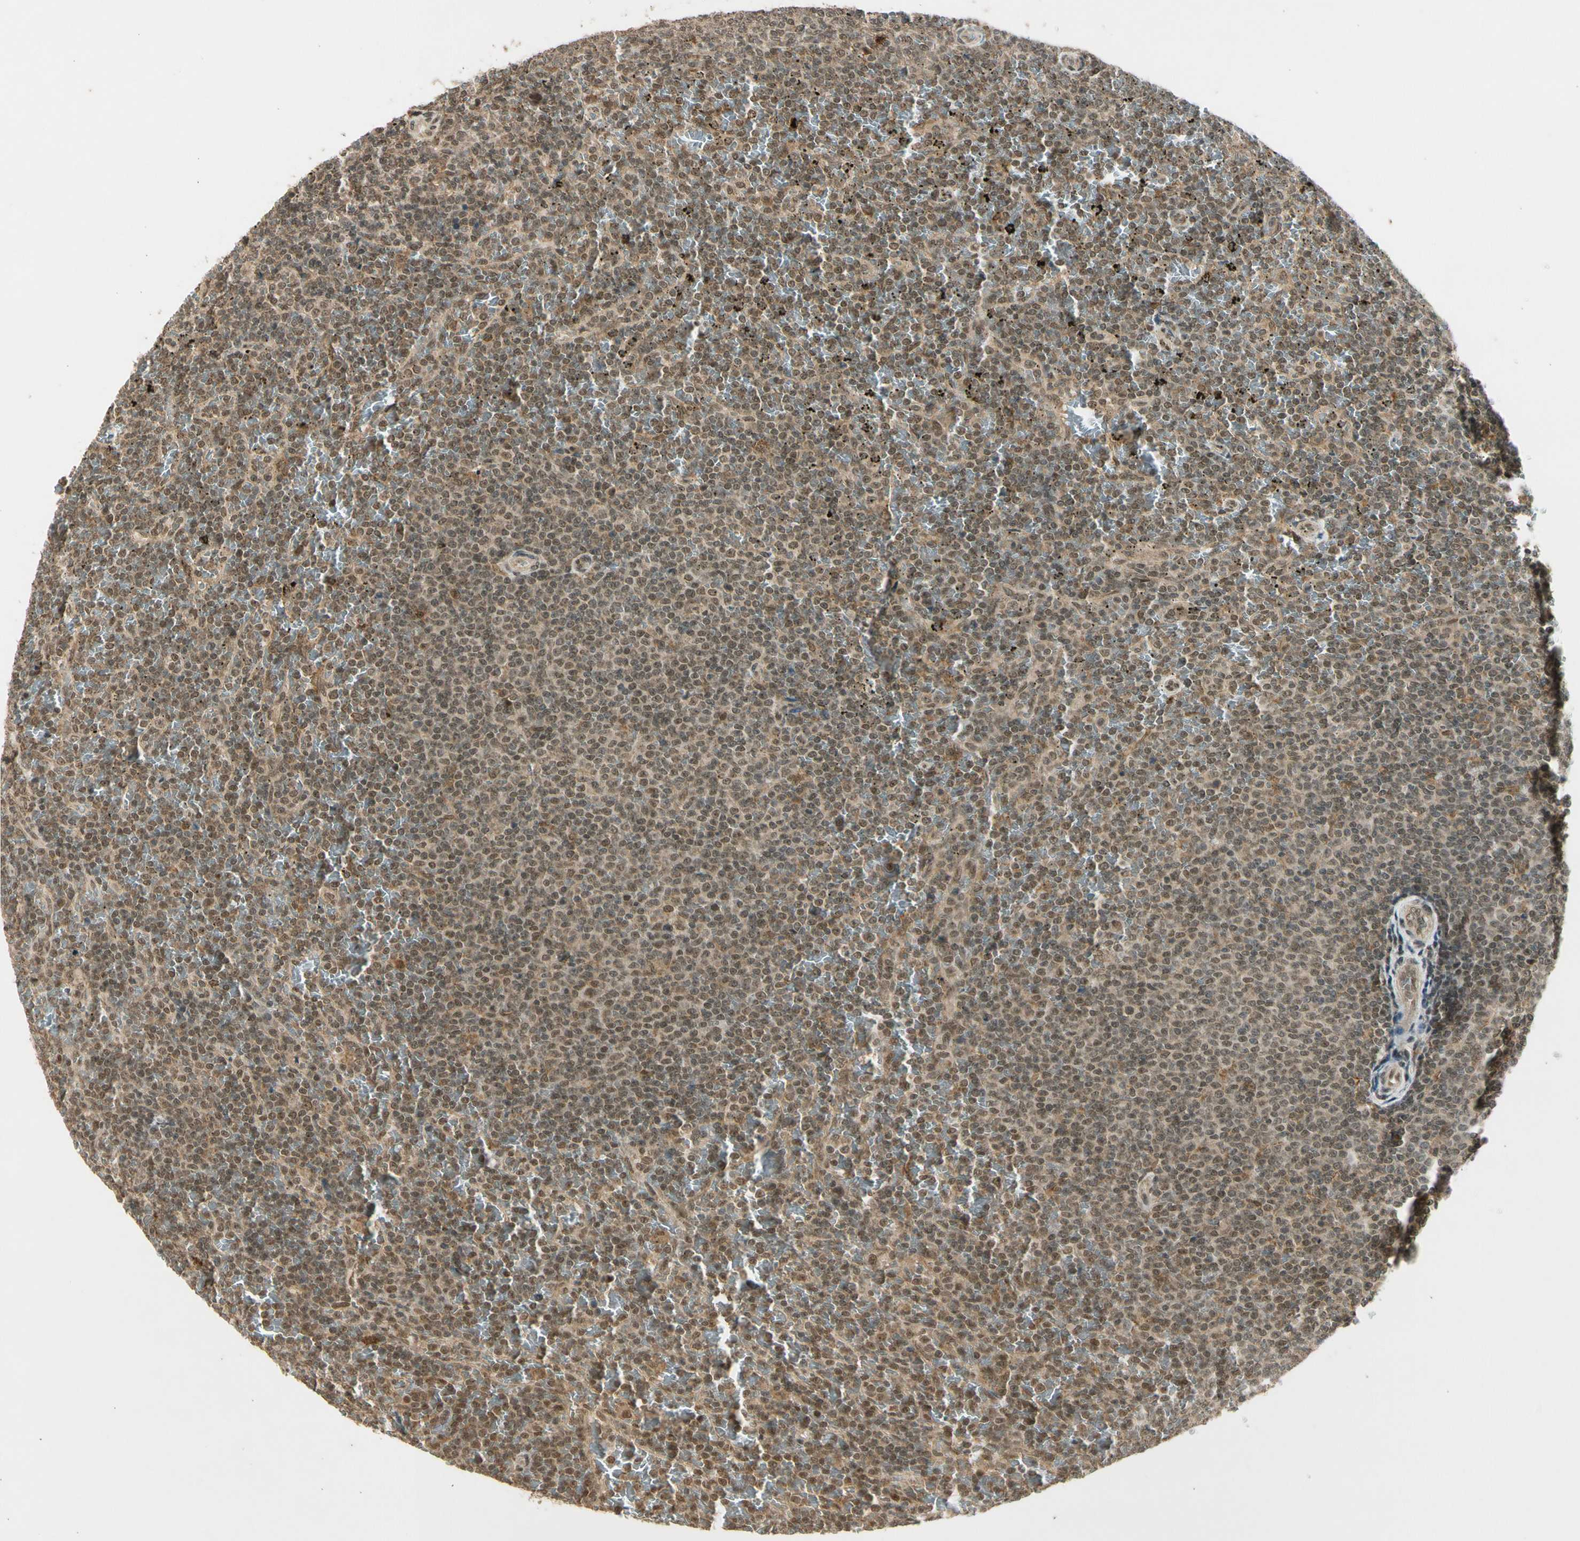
{"staining": {"intensity": "moderate", "quantity": ">75%", "location": "cytoplasmic/membranous,nuclear"}, "tissue": "lymphoma", "cell_type": "Tumor cells", "image_type": "cancer", "snomed": [{"axis": "morphology", "description": "Malignant lymphoma, non-Hodgkin's type, Low grade"}, {"axis": "topography", "description": "Spleen"}], "caption": "Immunohistochemistry (DAB) staining of lymphoma shows moderate cytoplasmic/membranous and nuclear protein staining in approximately >75% of tumor cells.", "gene": "ZNF135", "patient": {"sex": "female", "age": 77}}